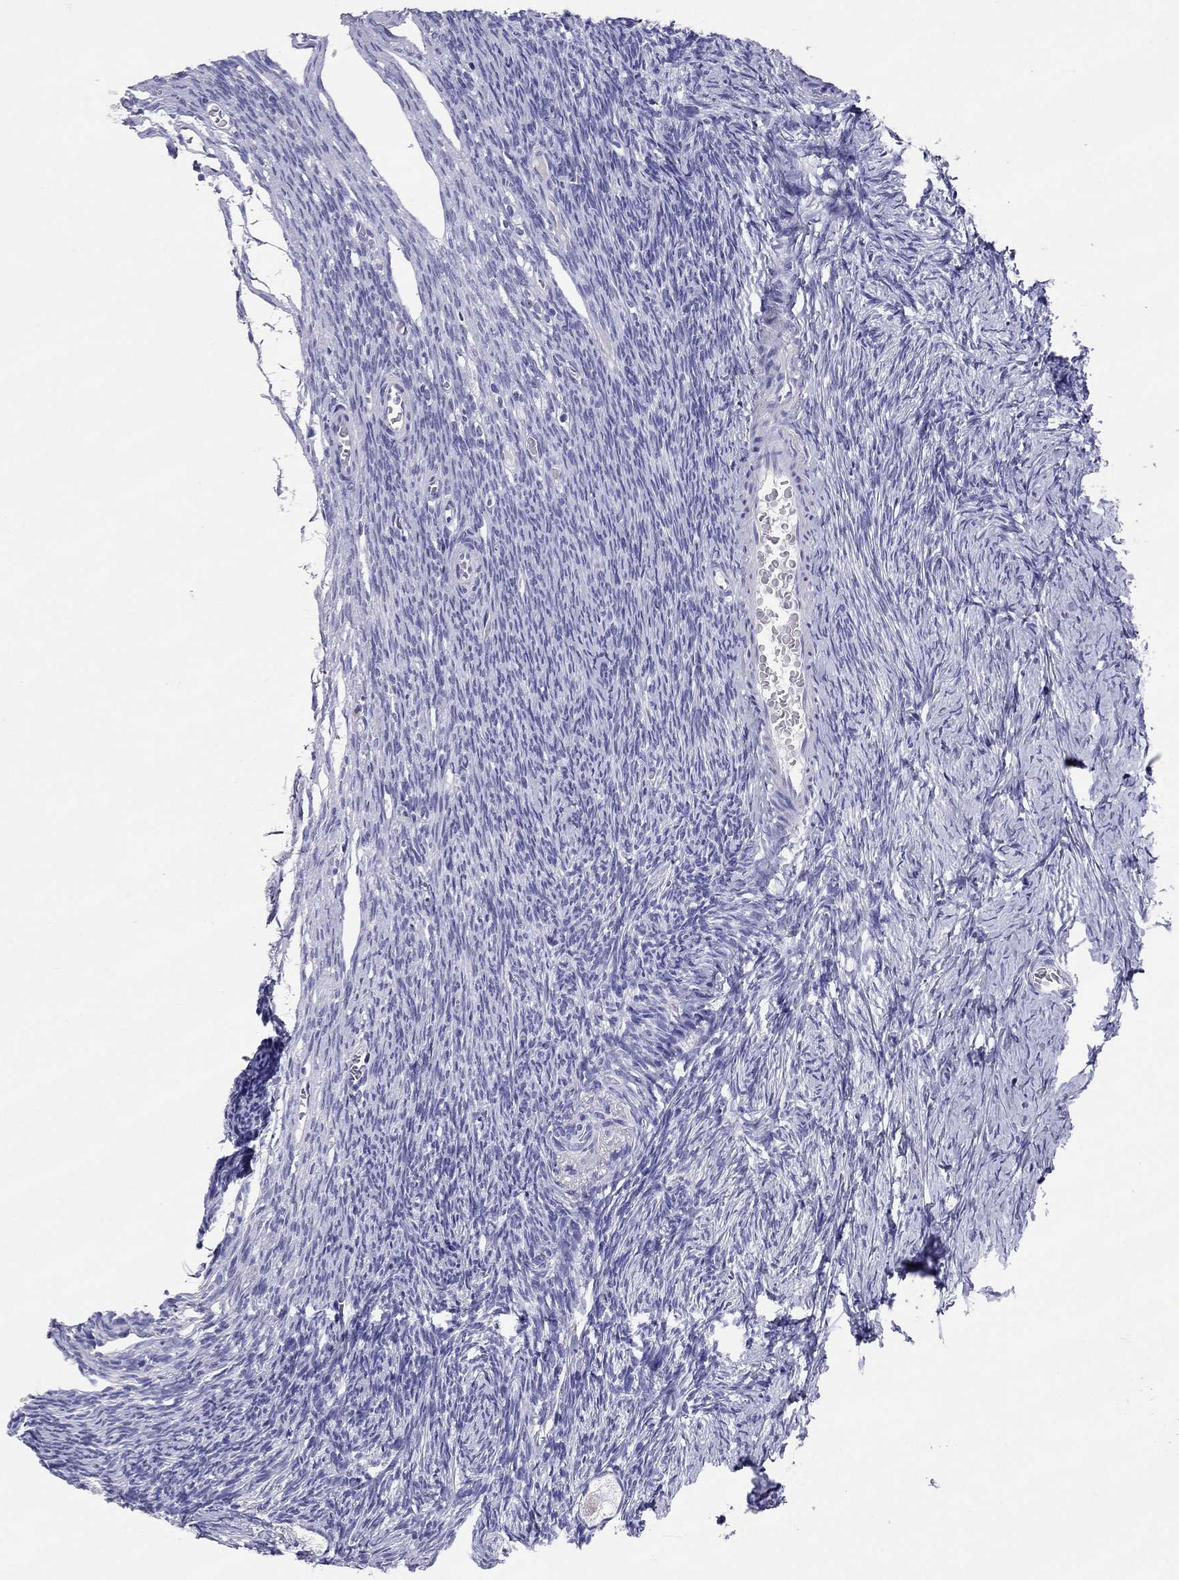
{"staining": {"intensity": "negative", "quantity": "none", "location": "none"}, "tissue": "ovary", "cell_type": "Follicle cells", "image_type": "normal", "snomed": [{"axis": "morphology", "description": "Normal tissue, NOS"}, {"axis": "topography", "description": "Ovary"}], "caption": "IHC of unremarkable human ovary displays no expression in follicle cells. (Stains: DAB (3,3'-diaminobenzidine) immunohistochemistry (IHC) with hematoxylin counter stain, Microscopy: brightfield microscopy at high magnification).", "gene": "CALHM1", "patient": {"sex": "female", "age": 27}}